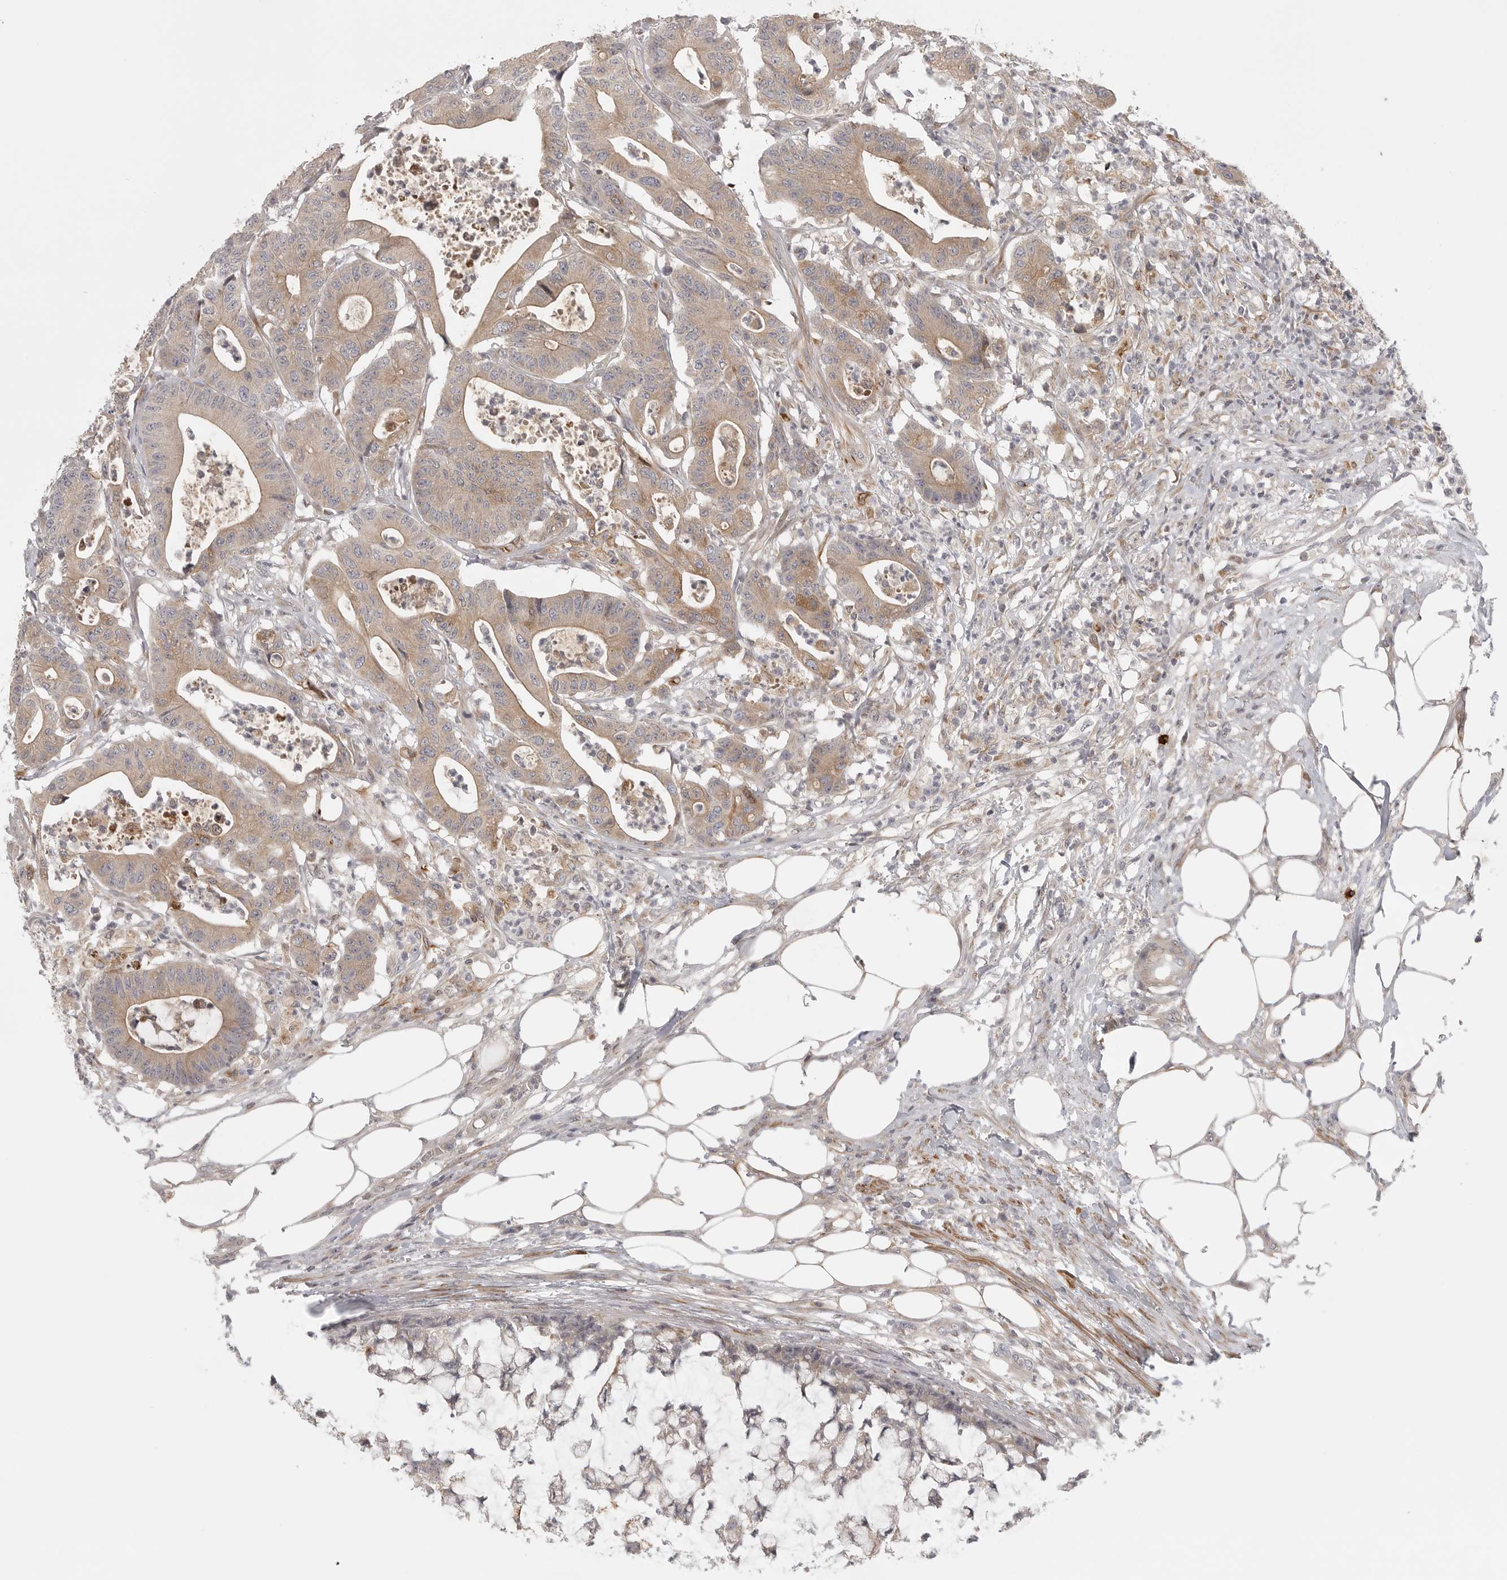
{"staining": {"intensity": "moderate", "quantity": ">75%", "location": "cytoplasmic/membranous"}, "tissue": "colorectal cancer", "cell_type": "Tumor cells", "image_type": "cancer", "snomed": [{"axis": "morphology", "description": "Adenocarcinoma, NOS"}, {"axis": "topography", "description": "Colon"}], "caption": "A photomicrograph showing moderate cytoplasmic/membranous expression in approximately >75% of tumor cells in colorectal cancer, as visualized by brown immunohistochemical staining.", "gene": "CCPG1", "patient": {"sex": "female", "age": 84}}